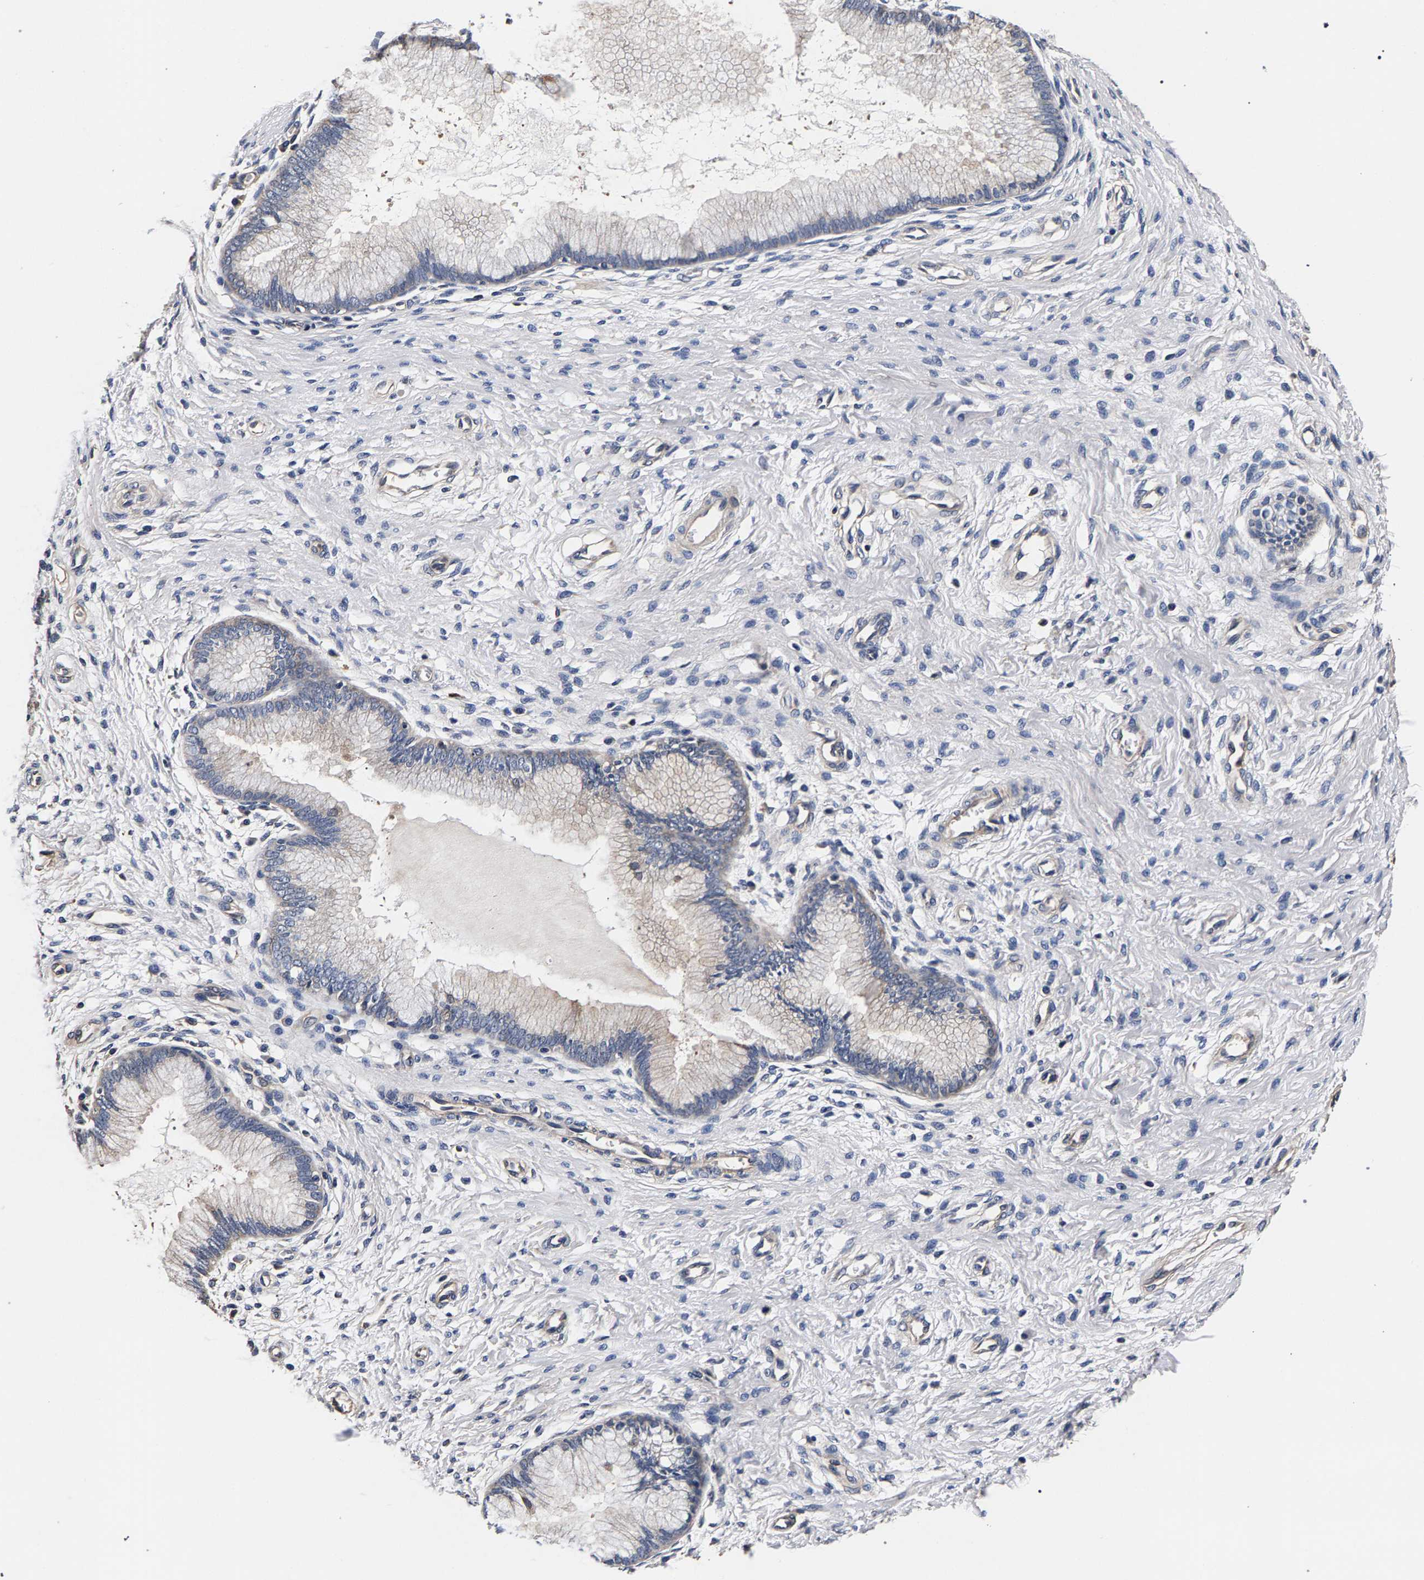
{"staining": {"intensity": "negative", "quantity": "none", "location": "none"}, "tissue": "cervix", "cell_type": "Glandular cells", "image_type": "normal", "snomed": [{"axis": "morphology", "description": "Normal tissue, NOS"}, {"axis": "topography", "description": "Cervix"}], "caption": "The image exhibits no staining of glandular cells in normal cervix.", "gene": "MARCHF7", "patient": {"sex": "female", "age": 55}}